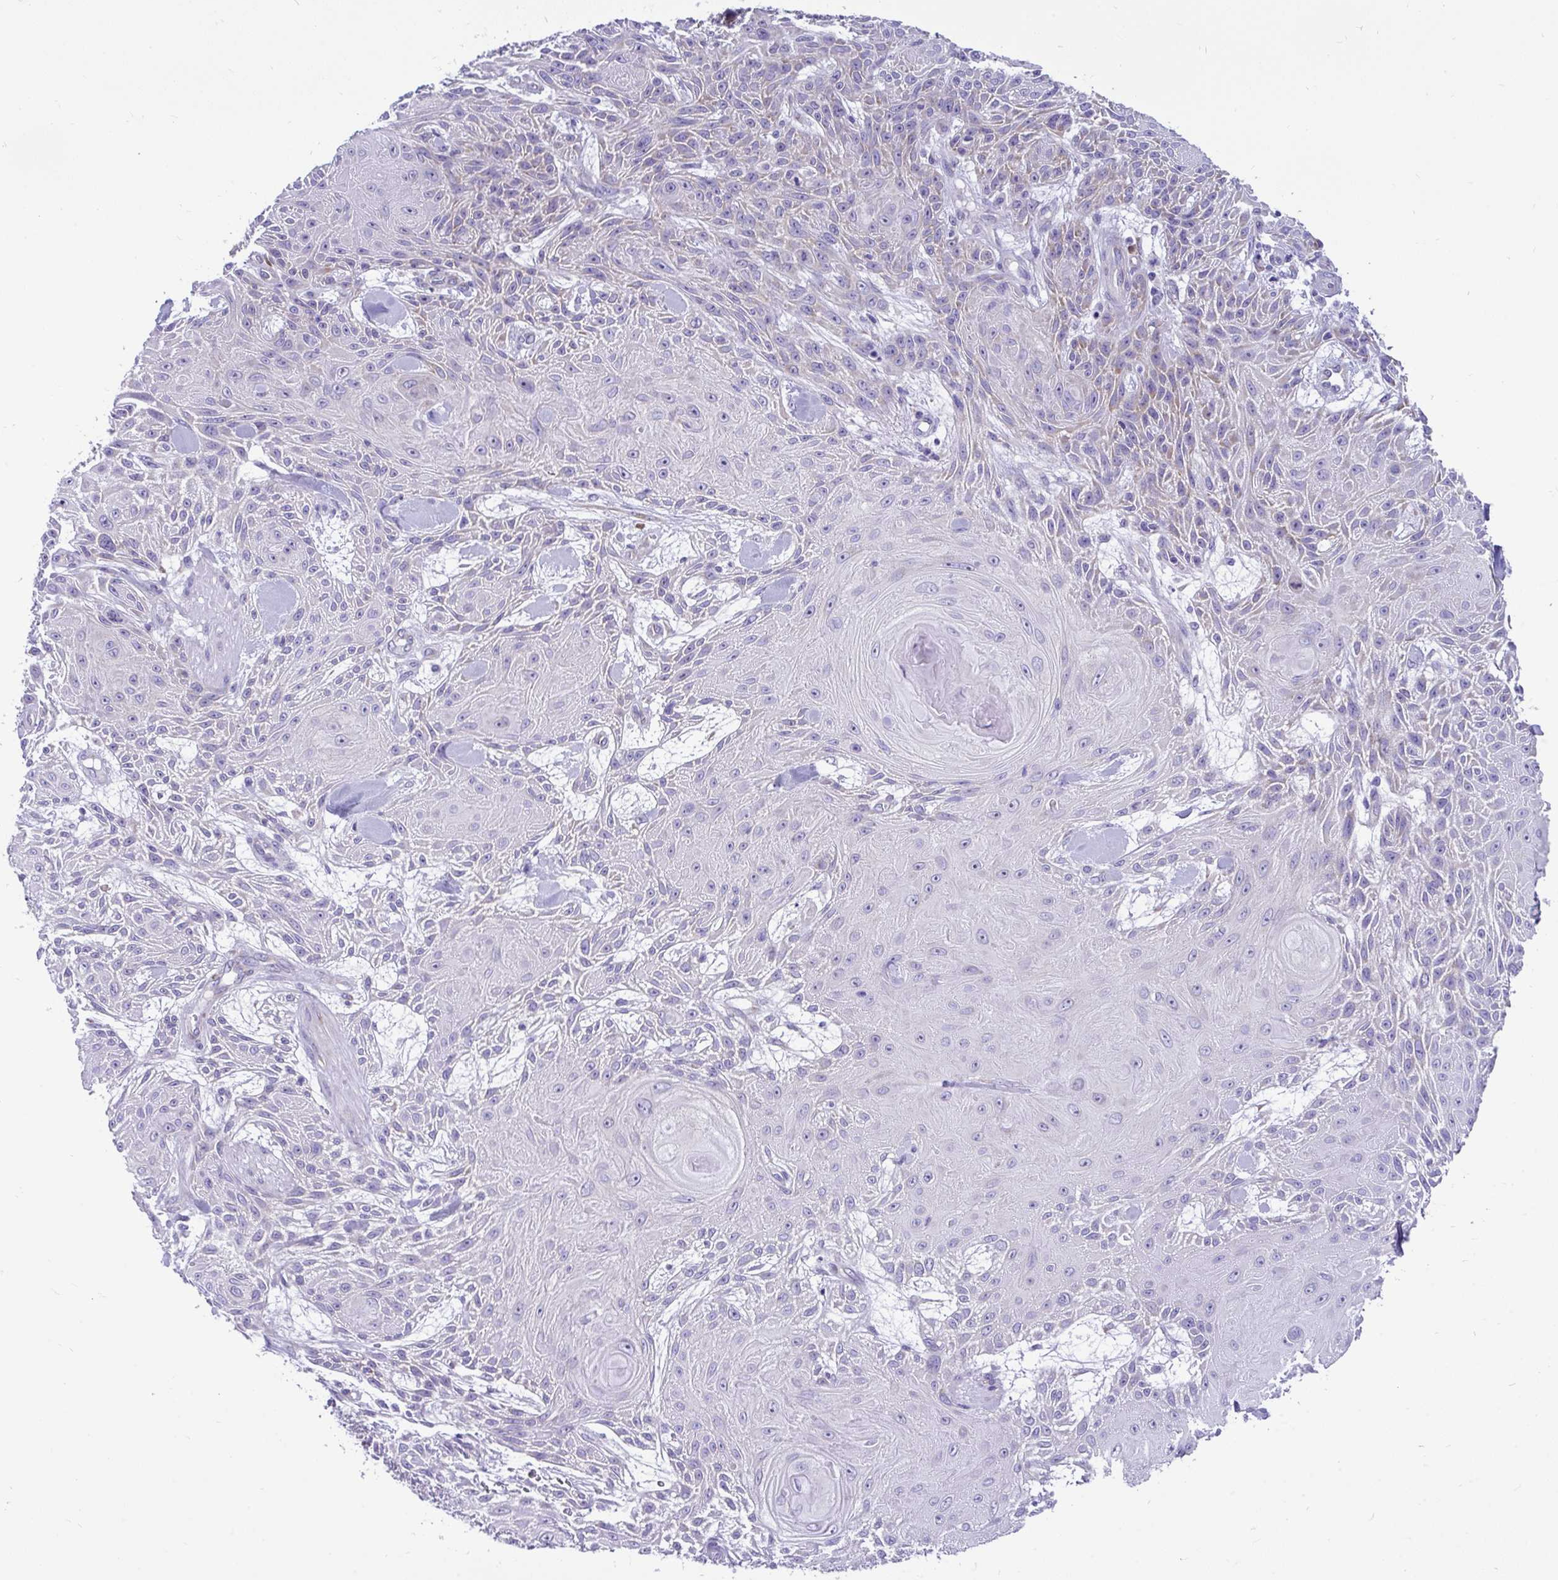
{"staining": {"intensity": "weak", "quantity": "<25%", "location": "cytoplasmic/membranous"}, "tissue": "skin cancer", "cell_type": "Tumor cells", "image_type": "cancer", "snomed": [{"axis": "morphology", "description": "Squamous cell carcinoma, NOS"}, {"axis": "topography", "description": "Skin"}], "caption": "This photomicrograph is of skin squamous cell carcinoma stained with immunohistochemistry to label a protein in brown with the nuclei are counter-stained blue. There is no expression in tumor cells. Brightfield microscopy of immunohistochemistry (IHC) stained with DAB (brown) and hematoxylin (blue), captured at high magnification.", "gene": "RPL7", "patient": {"sex": "male", "age": 88}}